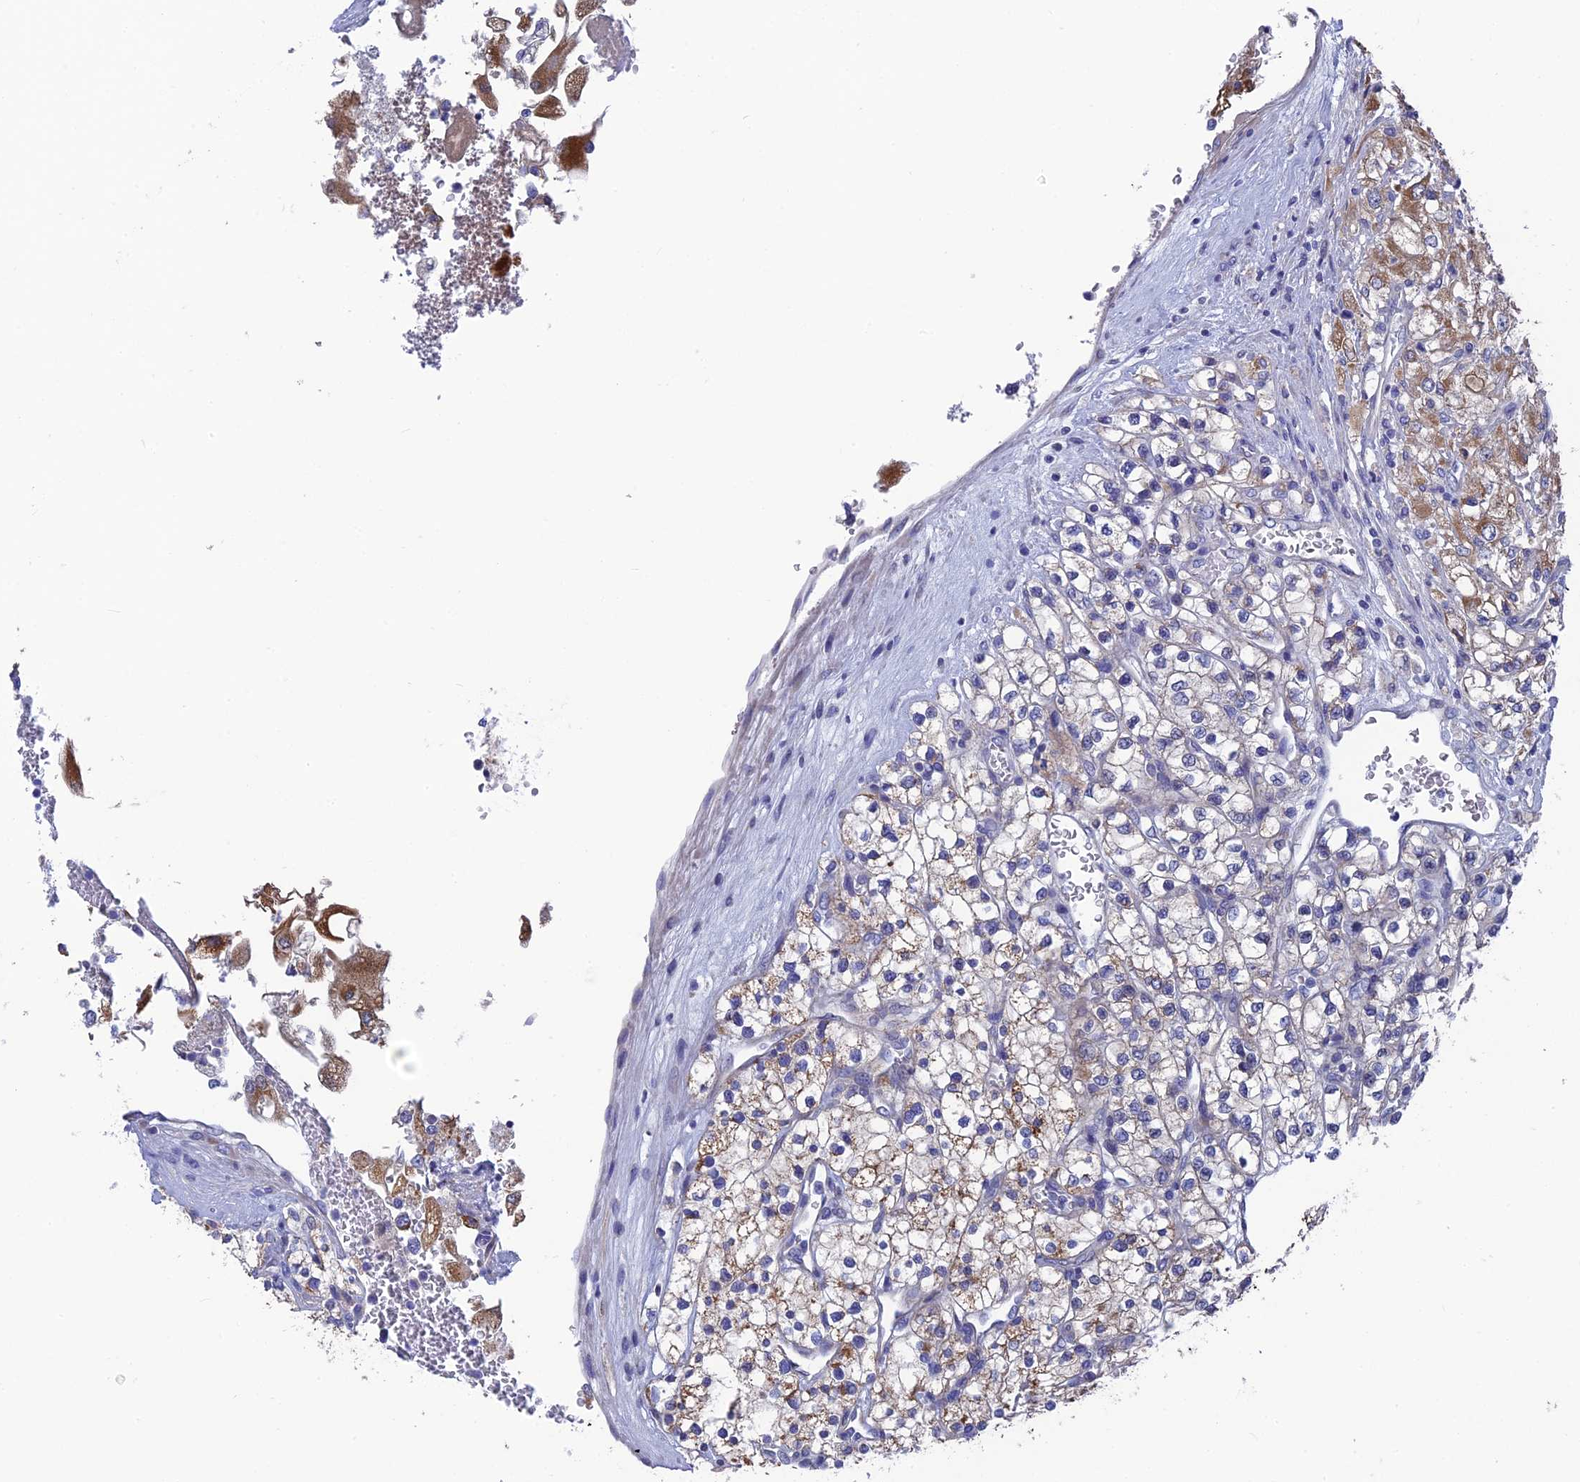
{"staining": {"intensity": "moderate", "quantity": "<25%", "location": "cytoplasmic/membranous"}, "tissue": "renal cancer", "cell_type": "Tumor cells", "image_type": "cancer", "snomed": [{"axis": "morphology", "description": "Adenocarcinoma, NOS"}, {"axis": "topography", "description": "Kidney"}], "caption": "The histopathology image exhibits a brown stain indicating the presence of a protein in the cytoplasmic/membranous of tumor cells in renal adenocarcinoma. (Stains: DAB (3,3'-diaminobenzidine) in brown, nuclei in blue, Microscopy: brightfield microscopy at high magnification).", "gene": "AK4", "patient": {"sex": "male", "age": 80}}